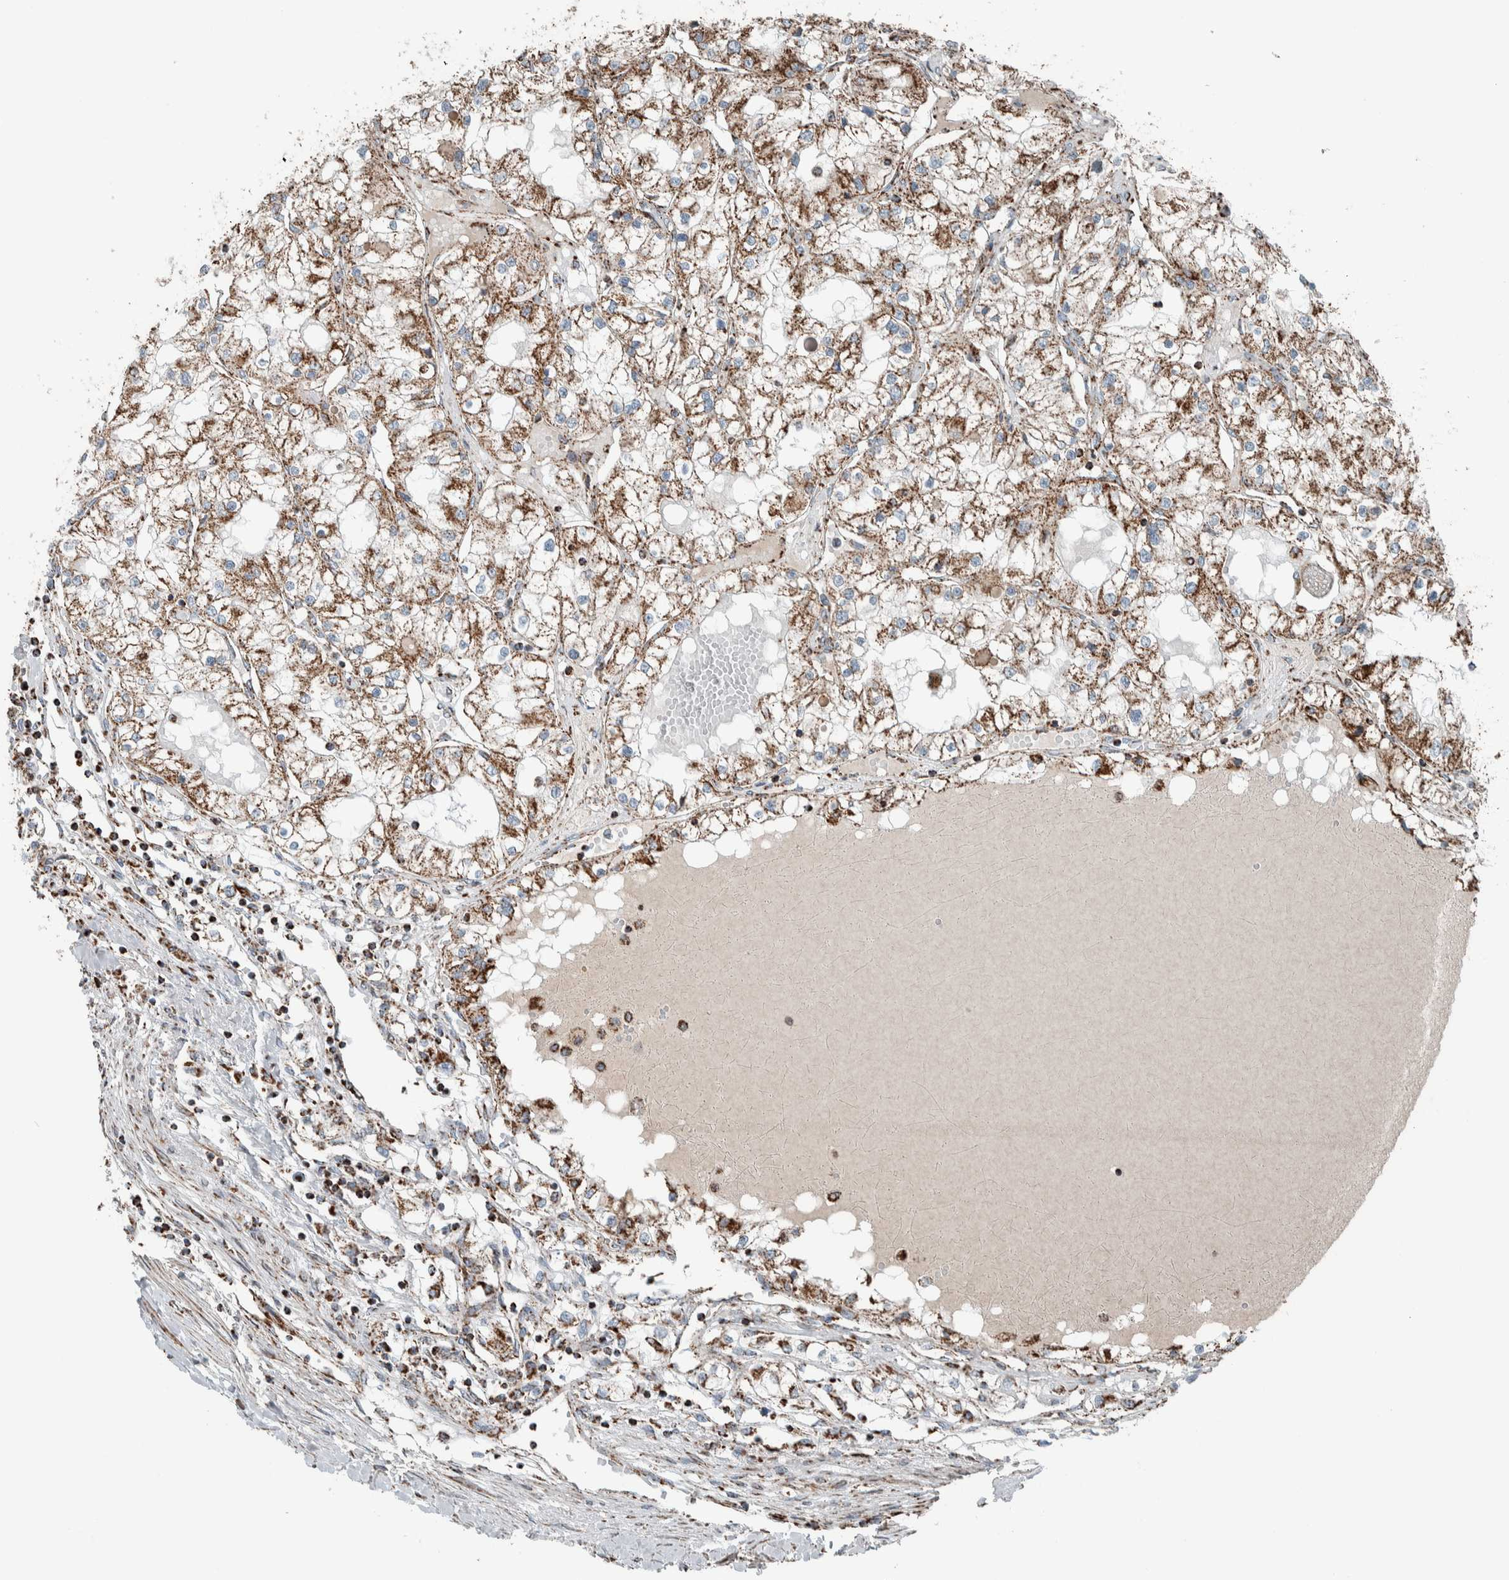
{"staining": {"intensity": "moderate", "quantity": ">75%", "location": "cytoplasmic/membranous"}, "tissue": "renal cancer", "cell_type": "Tumor cells", "image_type": "cancer", "snomed": [{"axis": "morphology", "description": "Adenocarcinoma, NOS"}, {"axis": "topography", "description": "Kidney"}], "caption": "A high-resolution photomicrograph shows immunohistochemistry staining of renal adenocarcinoma, which shows moderate cytoplasmic/membranous positivity in about >75% of tumor cells. (DAB IHC with brightfield microscopy, high magnification).", "gene": "CNTROB", "patient": {"sex": "male", "age": 68}}